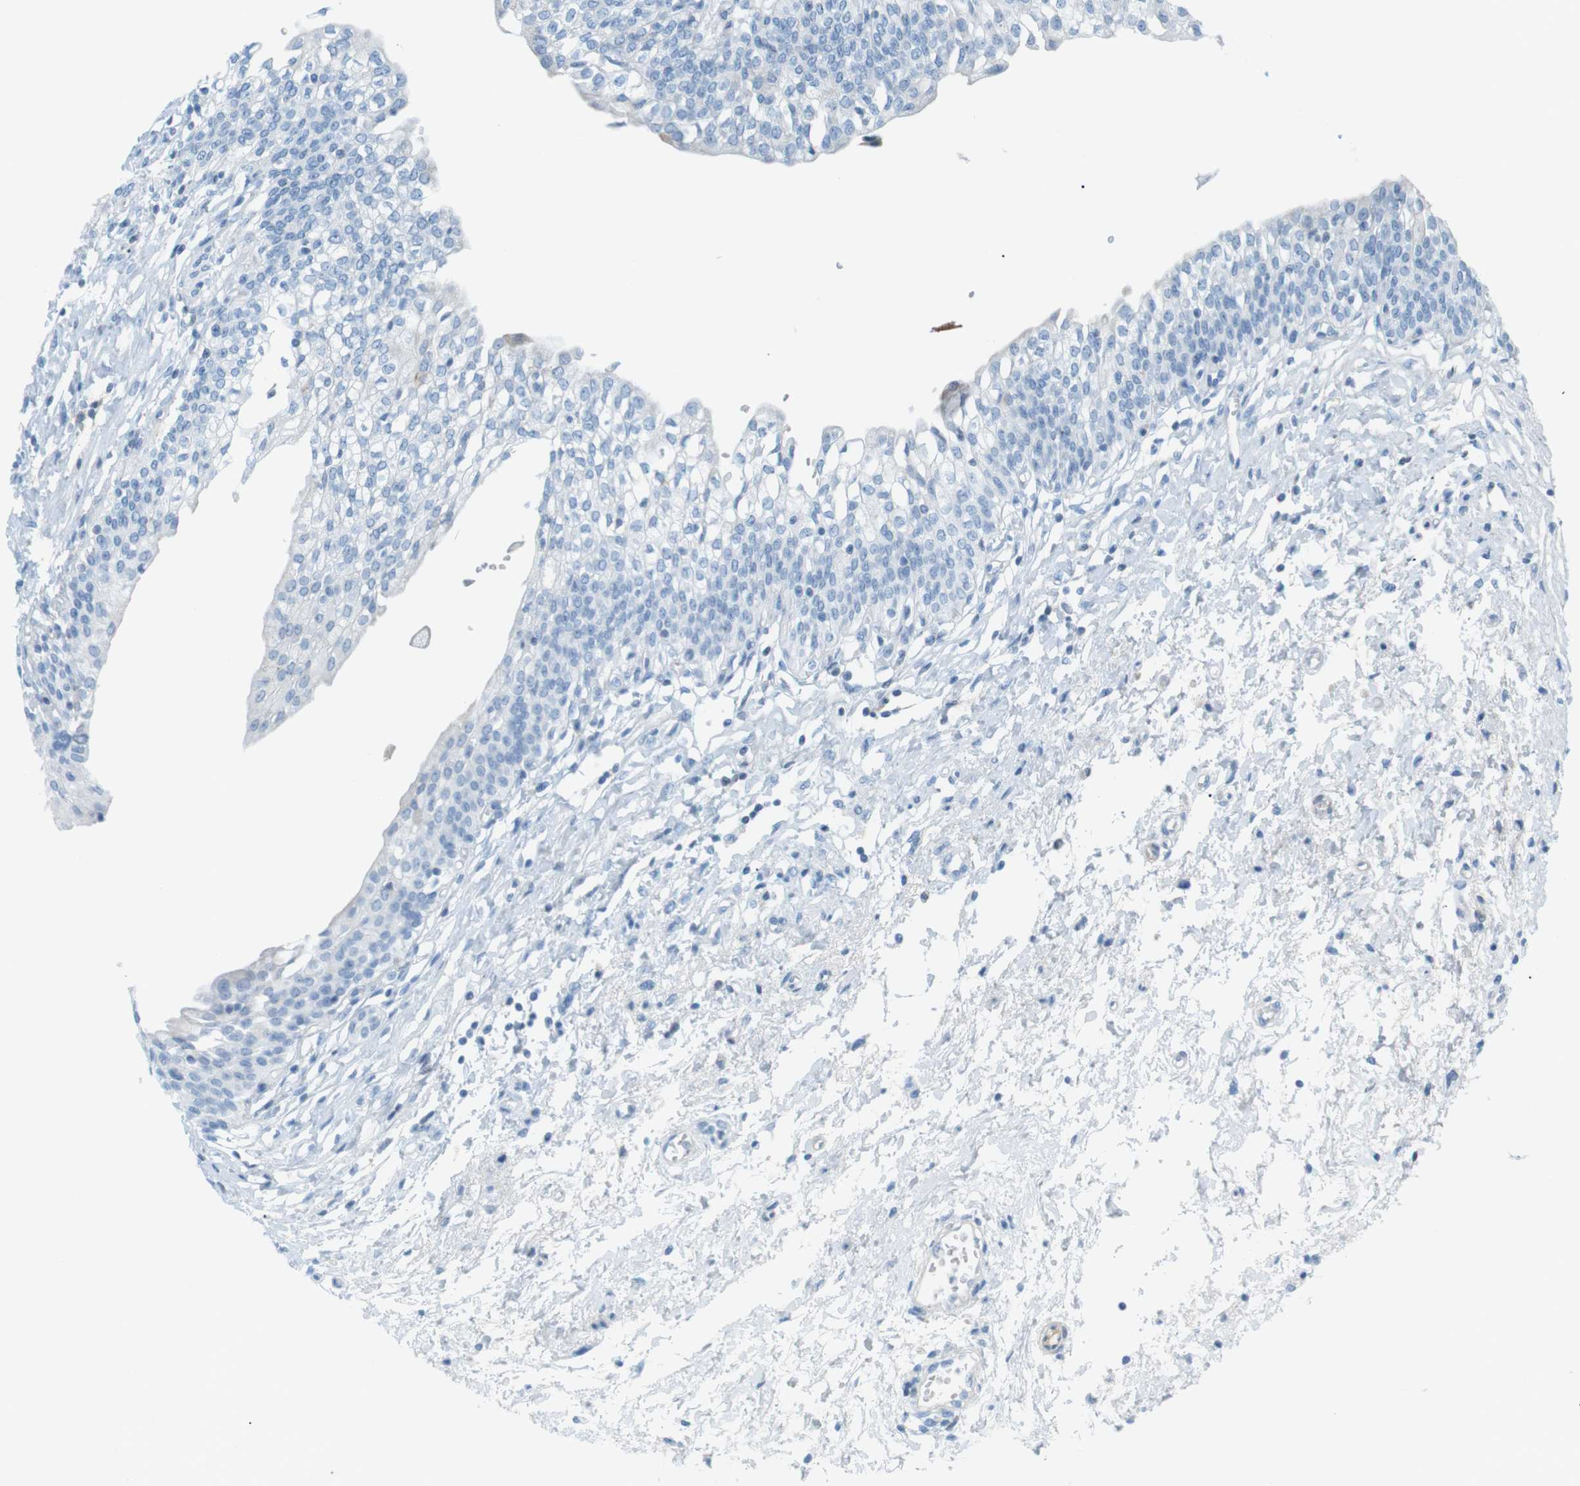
{"staining": {"intensity": "negative", "quantity": "none", "location": "none"}, "tissue": "urinary bladder", "cell_type": "Urothelial cells", "image_type": "normal", "snomed": [{"axis": "morphology", "description": "Normal tissue, NOS"}, {"axis": "topography", "description": "Urinary bladder"}], "caption": "DAB immunohistochemical staining of unremarkable human urinary bladder displays no significant expression in urothelial cells. (DAB (3,3'-diaminobenzidine) immunohistochemistry (IHC) visualized using brightfield microscopy, high magnification).", "gene": "AZGP1", "patient": {"sex": "male", "age": 55}}